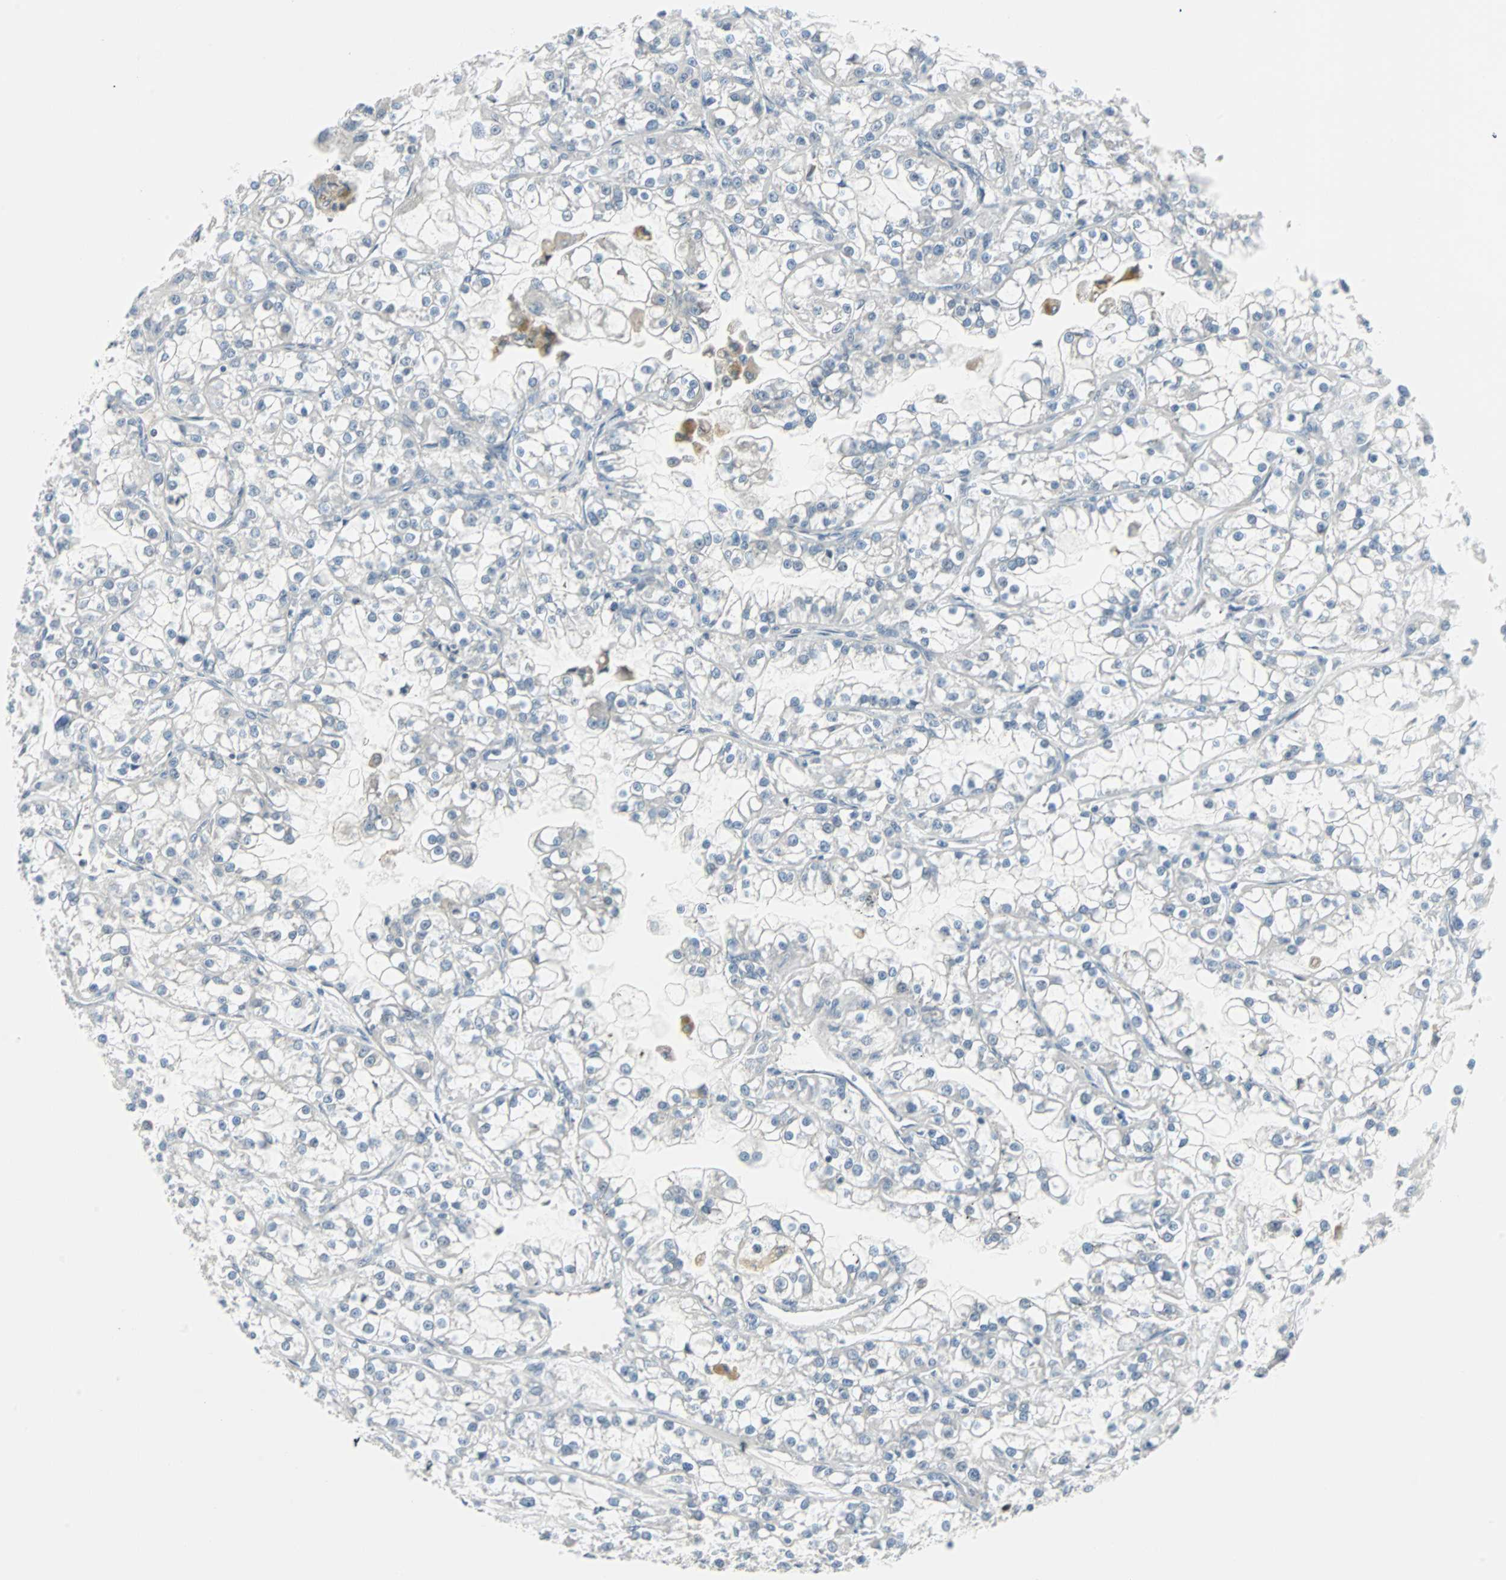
{"staining": {"intensity": "negative", "quantity": "none", "location": "none"}, "tissue": "renal cancer", "cell_type": "Tumor cells", "image_type": "cancer", "snomed": [{"axis": "morphology", "description": "Adenocarcinoma, NOS"}, {"axis": "topography", "description": "Kidney"}], "caption": "Photomicrograph shows no significant protein positivity in tumor cells of adenocarcinoma (renal).", "gene": "CASP3", "patient": {"sex": "female", "age": 52}}